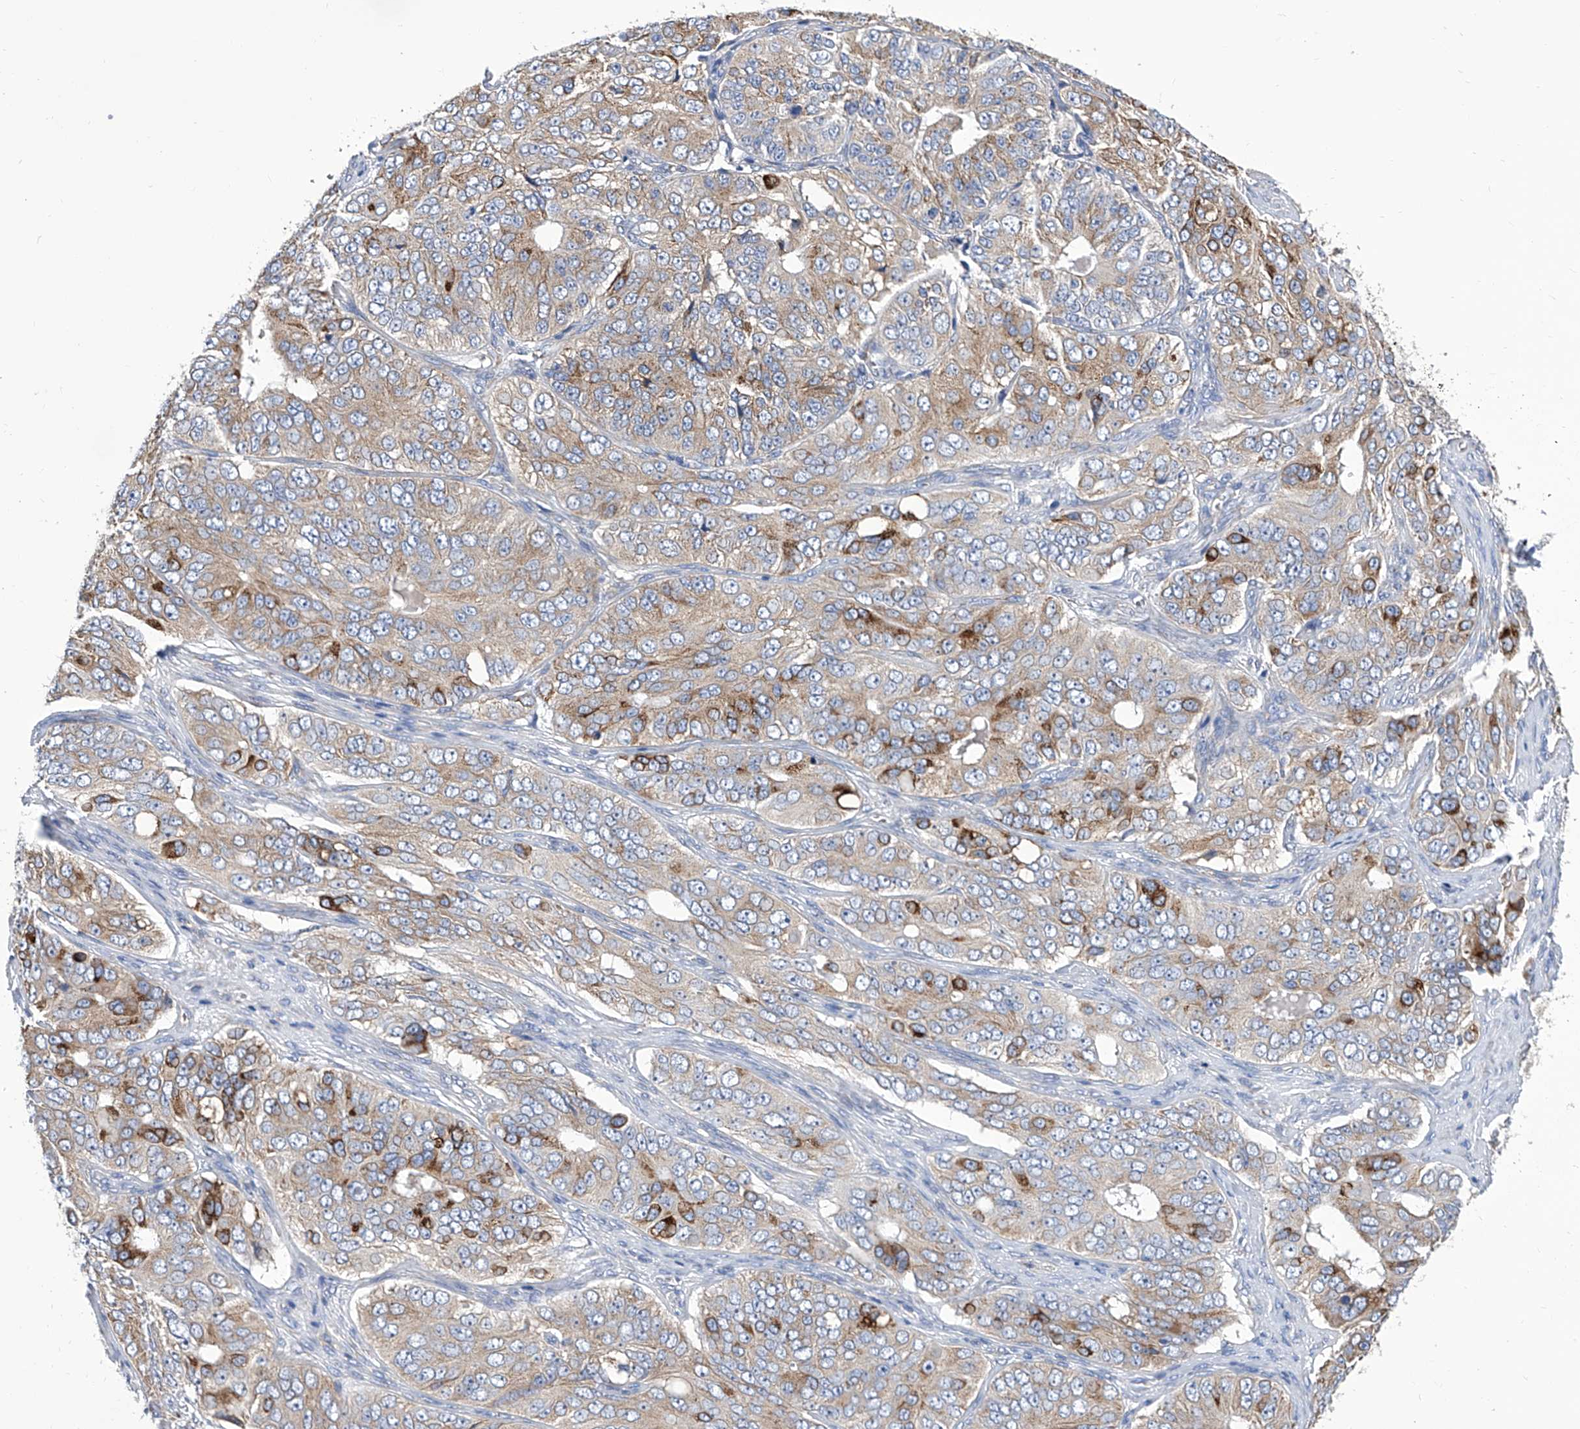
{"staining": {"intensity": "moderate", "quantity": "25%-75%", "location": "cytoplasmic/membranous"}, "tissue": "ovarian cancer", "cell_type": "Tumor cells", "image_type": "cancer", "snomed": [{"axis": "morphology", "description": "Carcinoma, endometroid"}, {"axis": "topography", "description": "Ovary"}], "caption": "Human ovarian cancer stained for a protein (brown) reveals moderate cytoplasmic/membranous positive expression in about 25%-75% of tumor cells.", "gene": "TJAP1", "patient": {"sex": "female", "age": 51}}